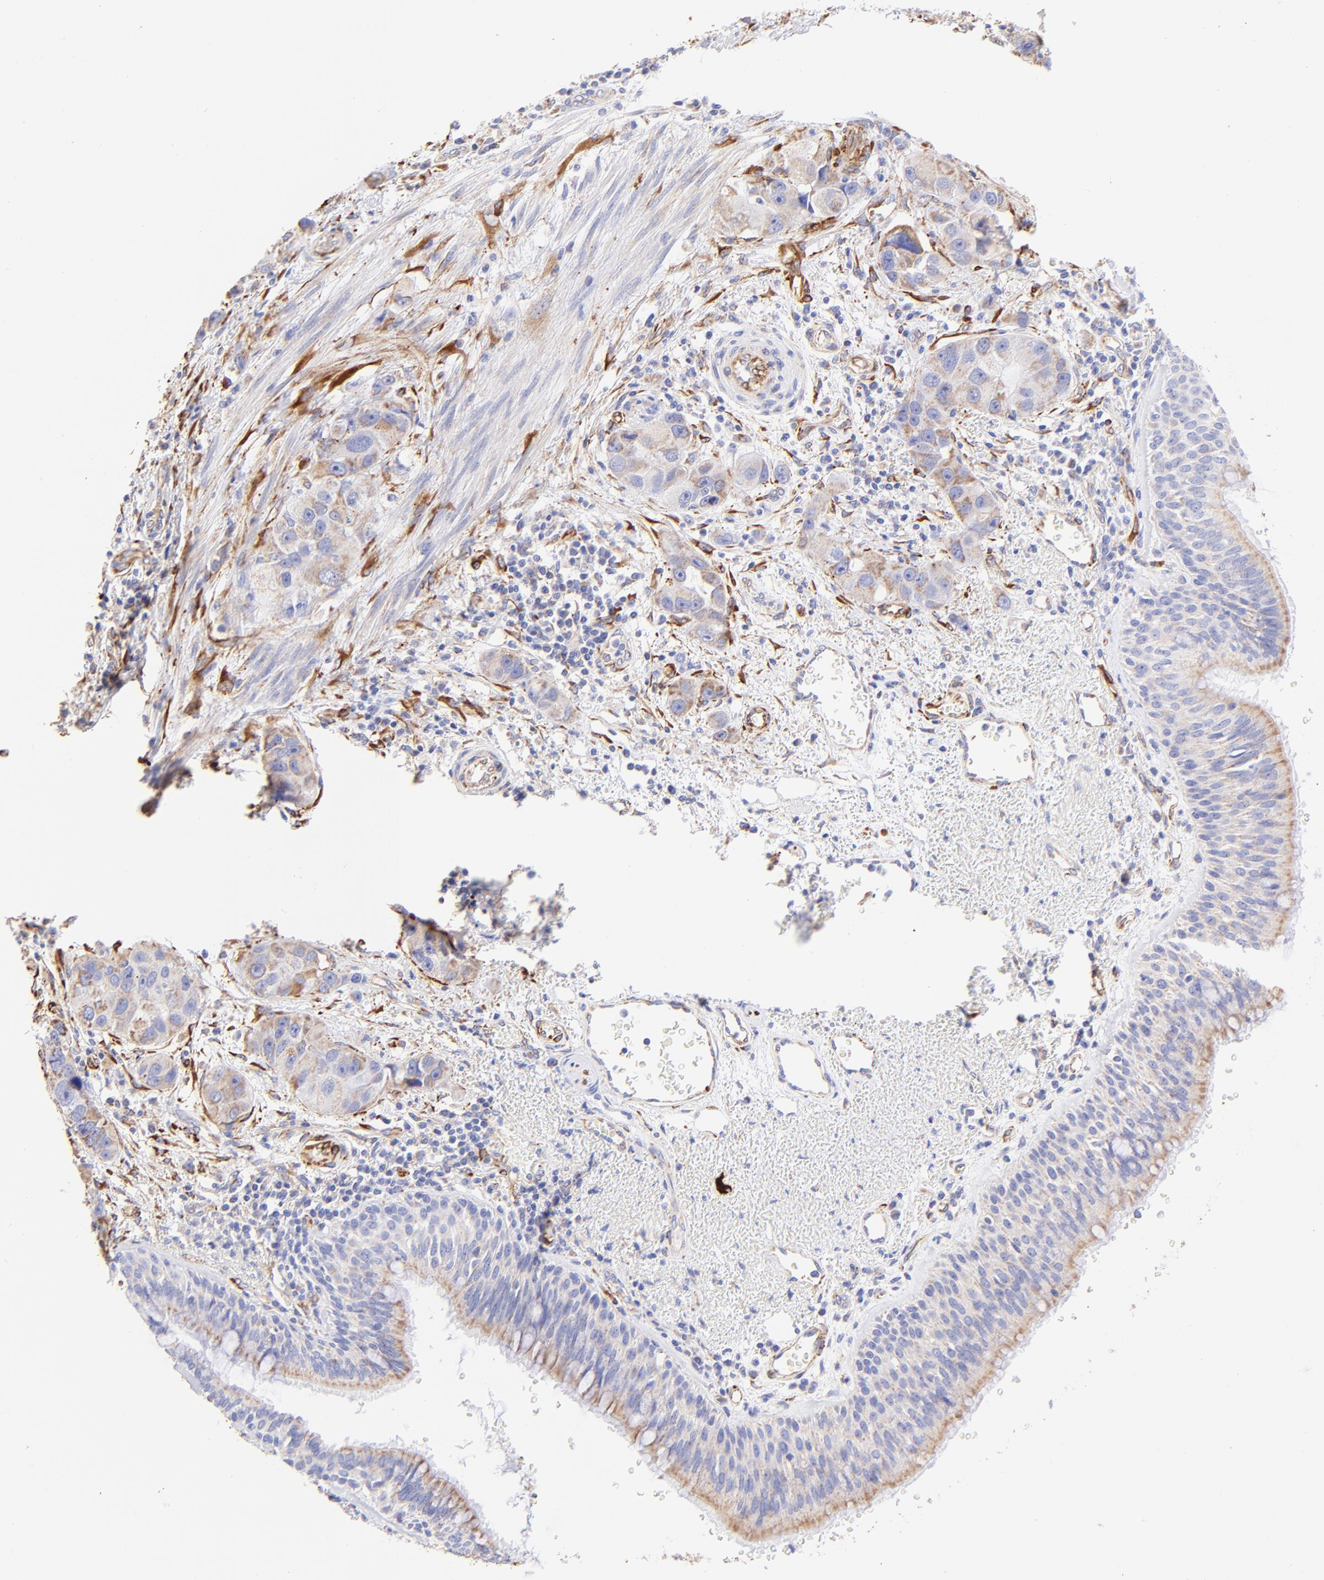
{"staining": {"intensity": "weak", "quantity": ">75%", "location": "cytoplasmic/membranous"}, "tissue": "bronchus", "cell_type": "Respiratory epithelial cells", "image_type": "normal", "snomed": [{"axis": "morphology", "description": "Normal tissue, NOS"}, {"axis": "morphology", "description": "Adenocarcinoma, NOS"}, {"axis": "morphology", "description": "Adenocarcinoma, metastatic, NOS"}, {"axis": "topography", "description": "Lymph node"}, {"axis": "topography", "description": "Bronchus"}, {"axis": "topography", "description": "Lung"}], "caption": "Immunohistochemistry (IHC) of unremarkable bronchus exhibits low levels of weak cytoplasmic/membranous staining in about >75% of respiratory epithelial cells.", "gene": "SPARC", "patient": {"sex": "female", "age": 54}}